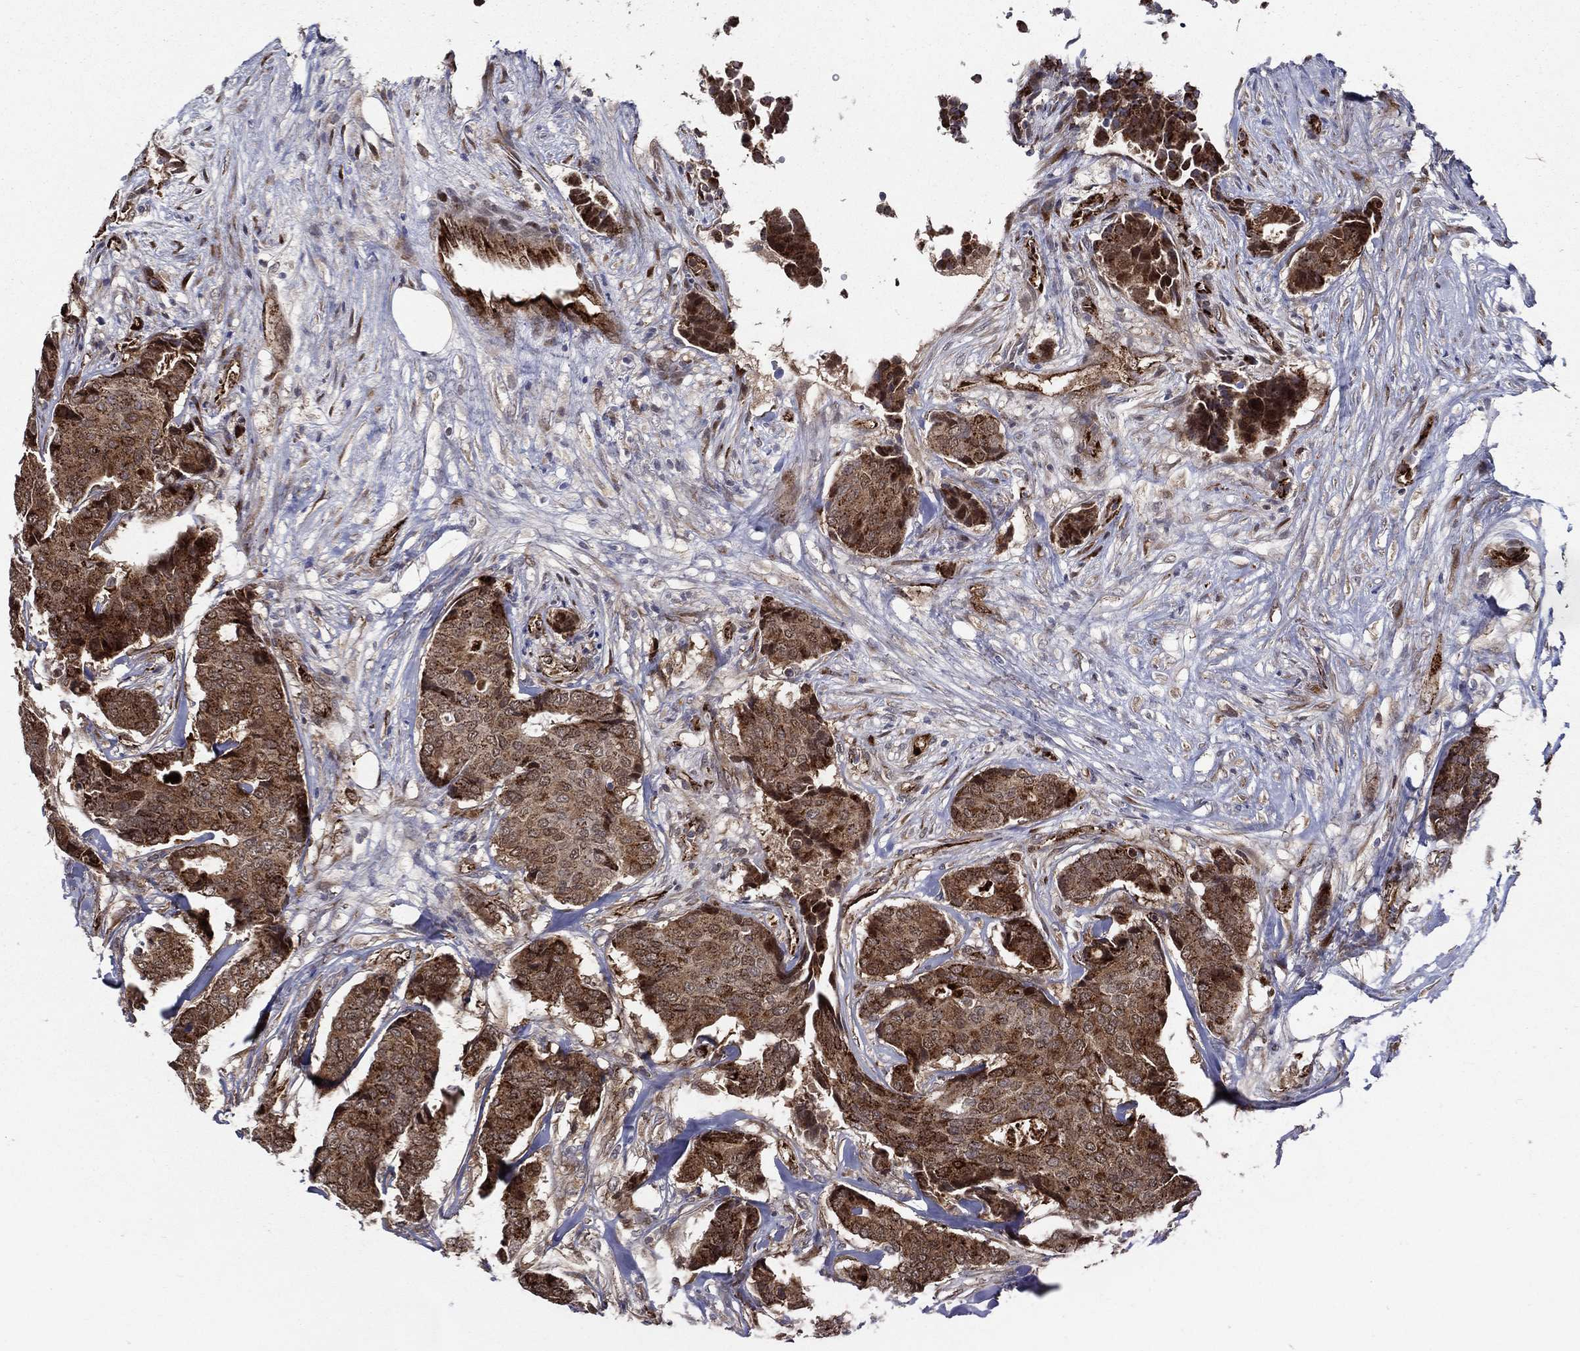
{"staining": {"intensity": "strong", "quantity": ">75%", "location": "cytoplasmic/membranous"}, "tissue": "breast cancer", "cell_type": "Tumor cells", "image_type": "cancer", "snomed": [{"axis": "morphology", "description": "Duct carcinoma"}, {"axis": "topography", "description": "Breast"}], "caption": "A brown stain highlights strong cytoplasmic/membranous staining of a protein in human breast infiltrating ductal carcinoma tumor cells.", "gene": "ARHGAP11A", "patient": {"sex": "female", "age": 75}}